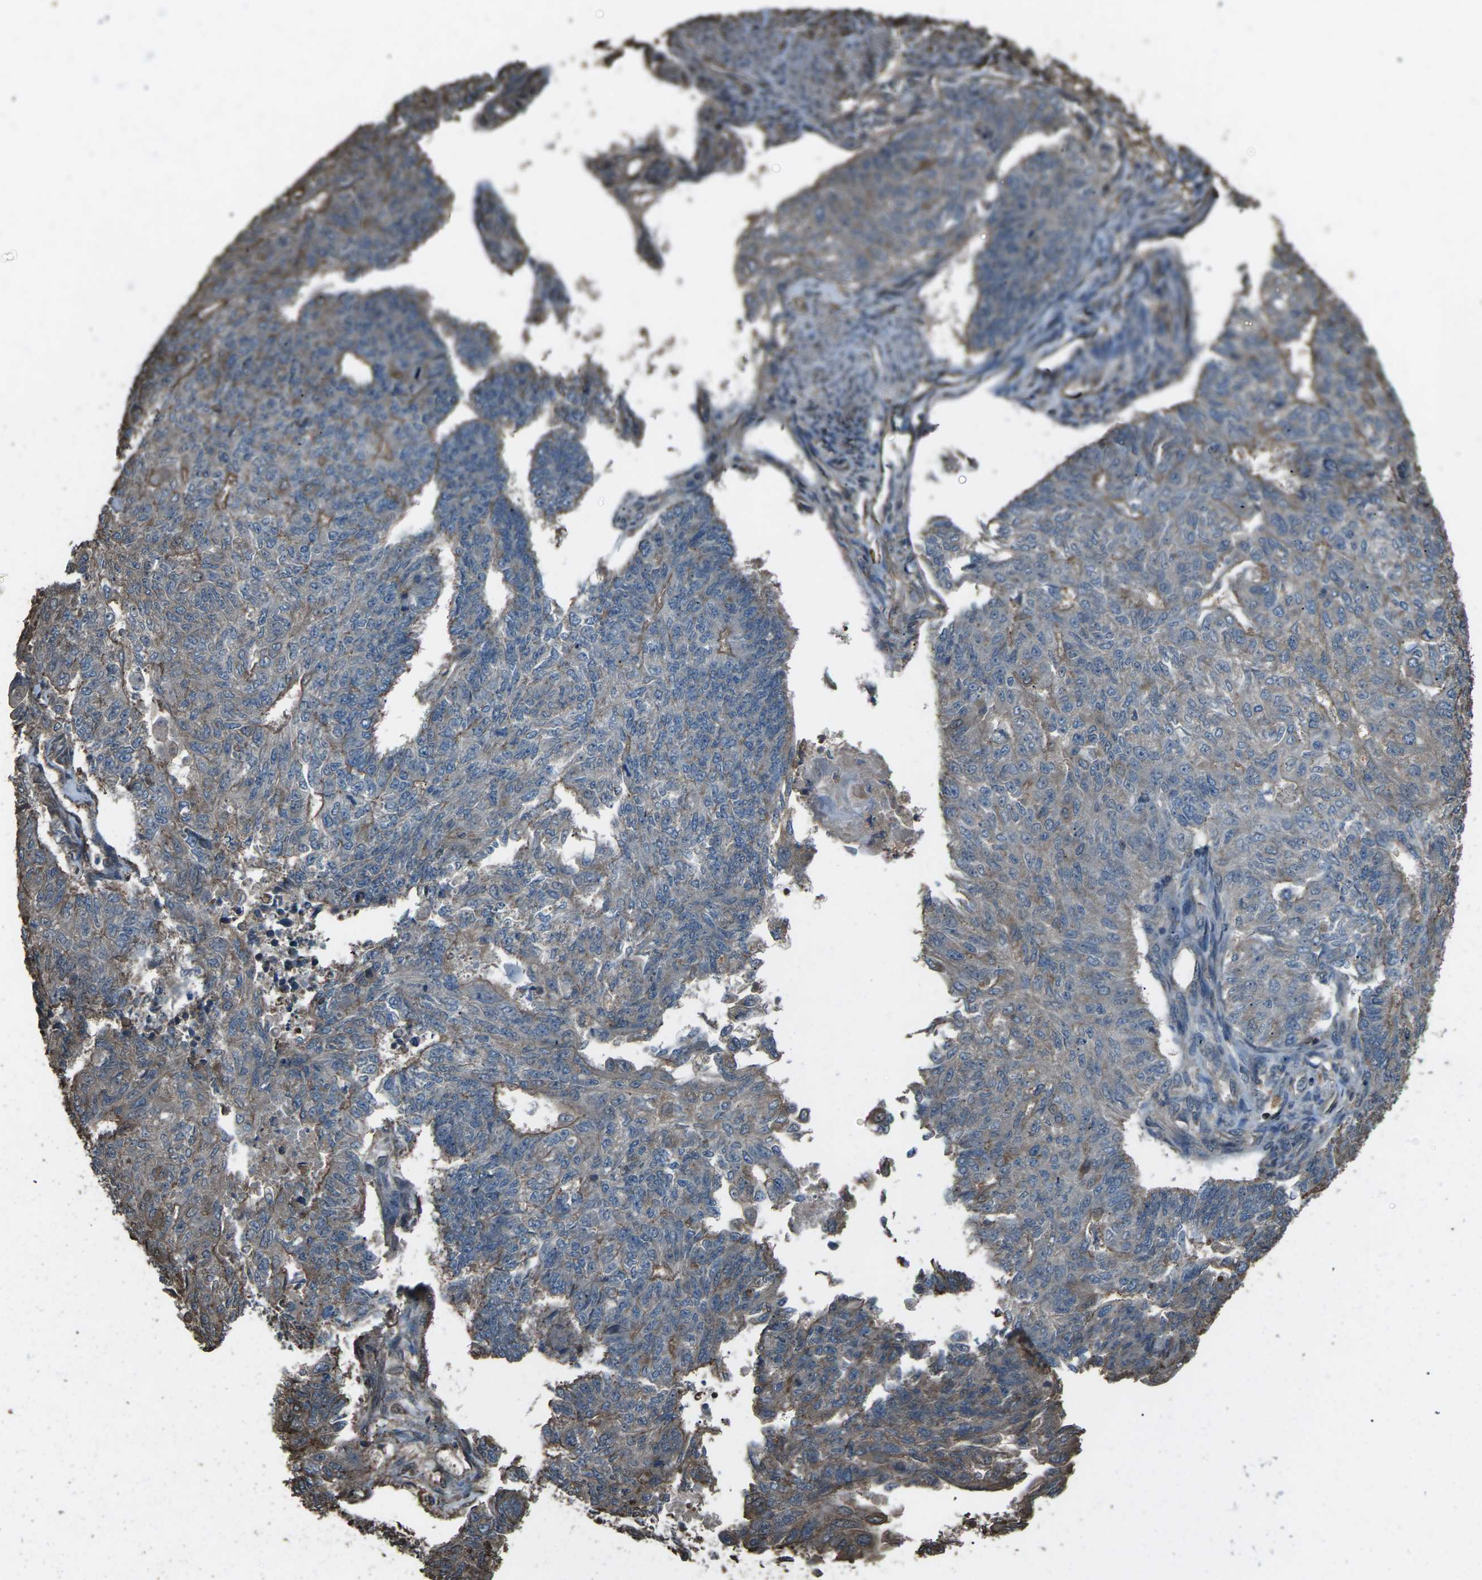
{"staining": {"intensity": "moderate", "quantity": "25%-75%", "location": "cytoplasmic/membranous"}, "tissue": "endometrial cancer", "cell_type": "Tumor cells", "image_type": "cancer", "snomed": [{"axis": "morphology", "description": "Adenocarcinoma, NOS"}, {"axis": "topography", "description": "Endometrium"}], "caption": "Immunohistochemical staining of adenocarcinoma (endometrial) exhibits moderate cytoplasmic/membranous protein staining in about 25%-75% of tumor cells.", "gene": "DHPS", "patient": {"sex": "female", "age": 32}}